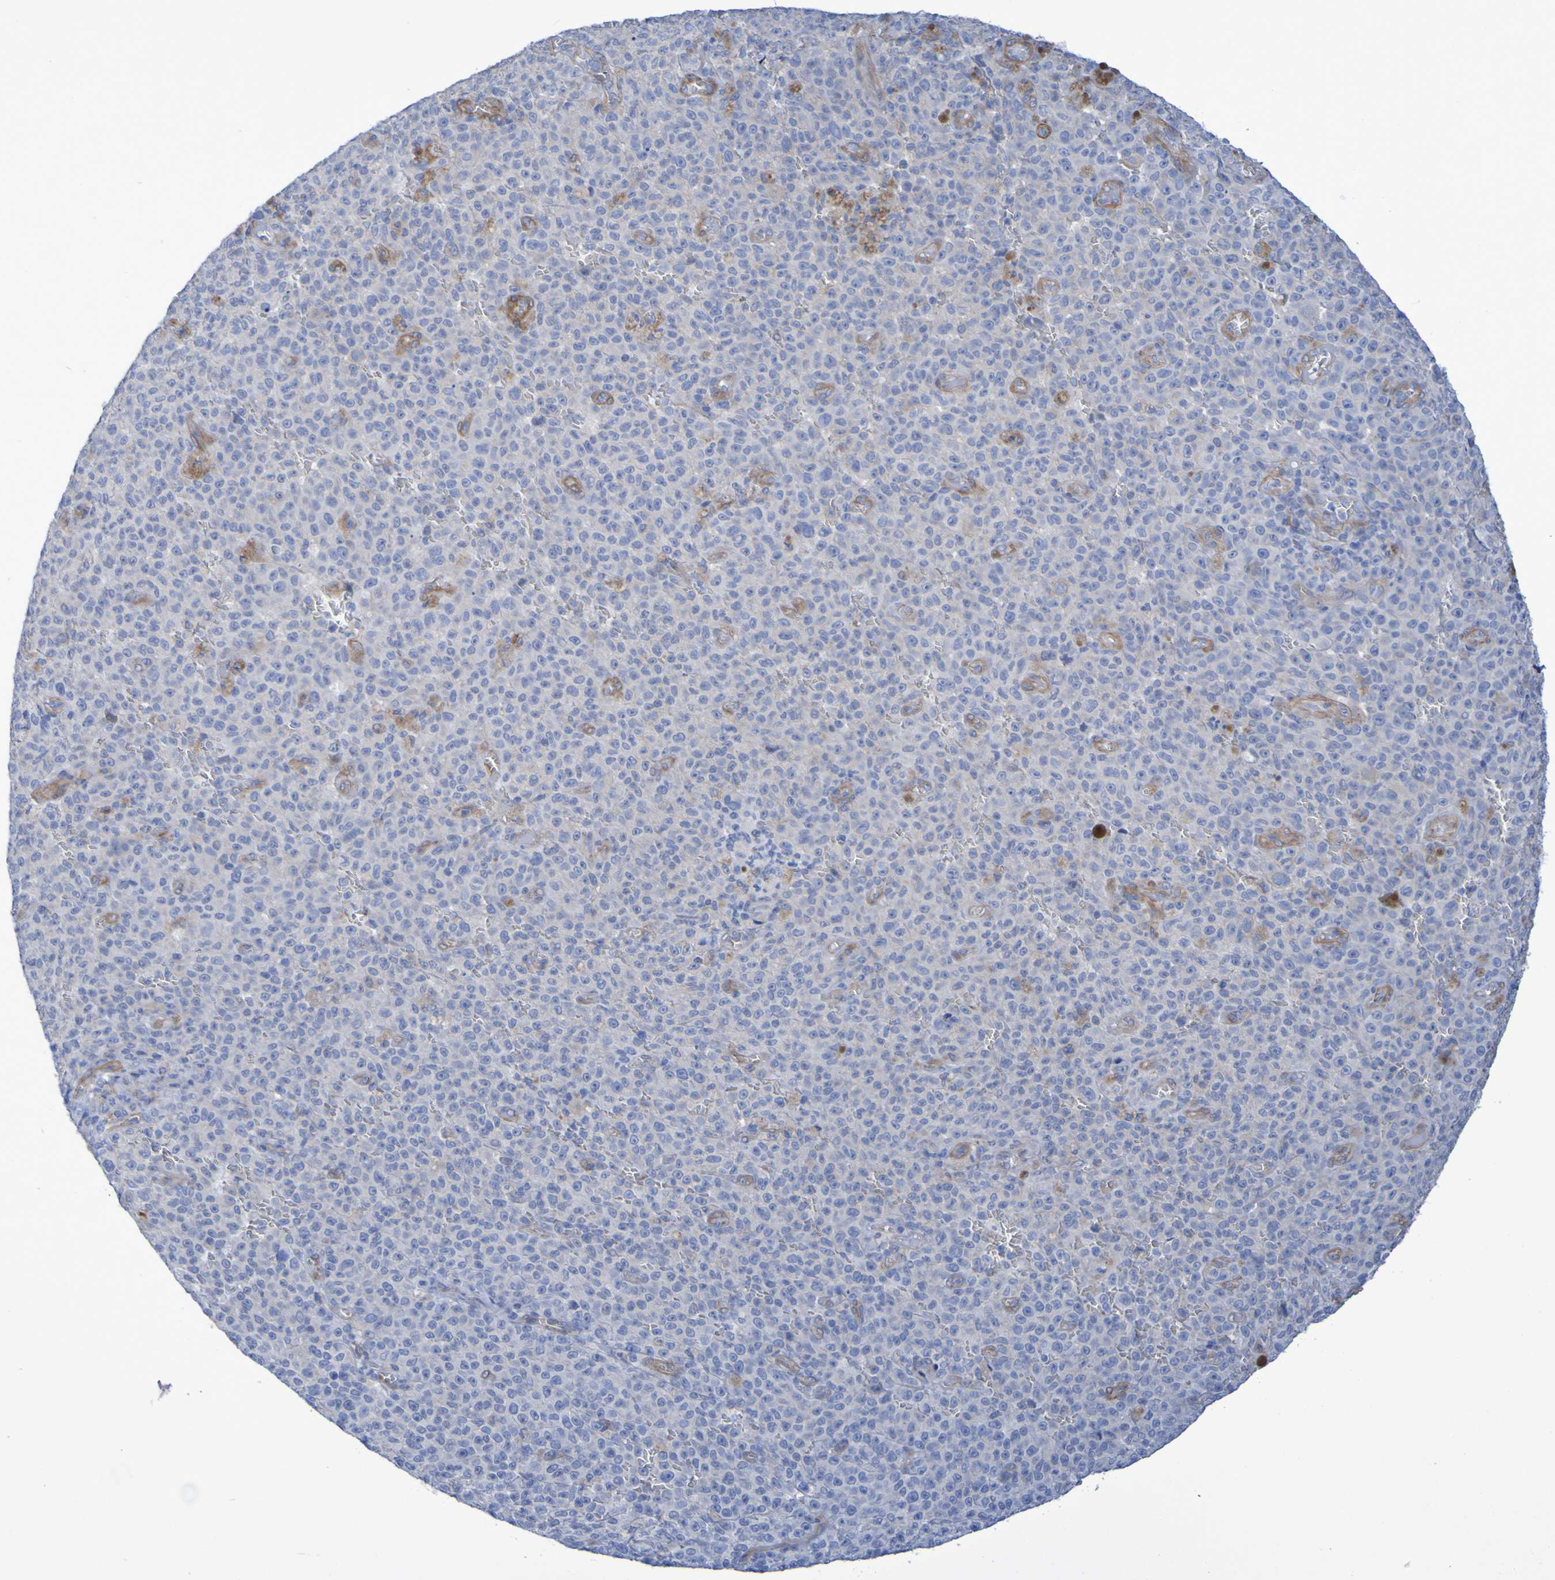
{"staining": {"intensity": "negative", "quantity": "none", "location": "none"}, "tissue": "melanoma", "cell_type": "Tumor cells", "image_type": "cancer", "snomed": [{"axis": "morphology", "description": "Malignant melanoma, NOS"}, {"axis": "topography", "description": "Skin"}], "caption": "Malignant melanoma was stained to show a protein in brown. There is no significant positivity in tumor cells.", "gene": "LPP", "patient": {"sex": "female", "age": 82}}